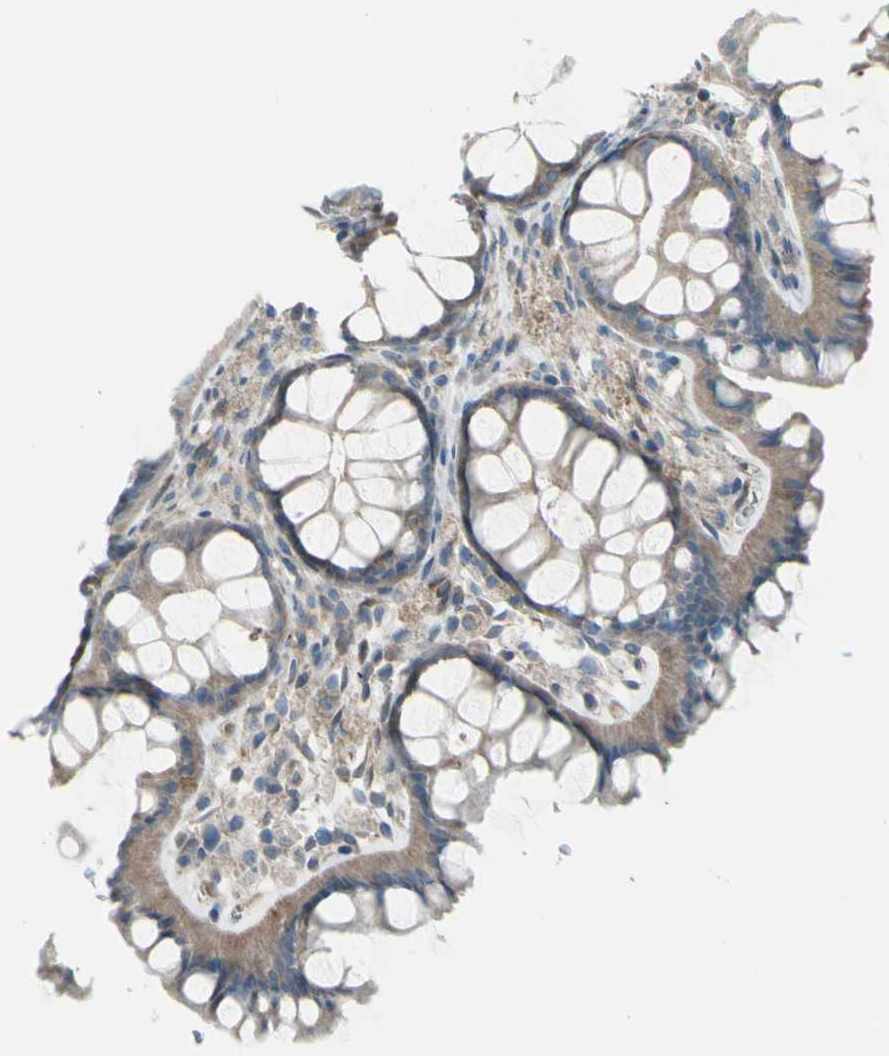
{"staining": {"intensity": "weak", "quantity": ">75%", "location": "cytoplasmic/membranous"}, "tissue": "colon", "cell_type": "Endothelial cells", "image_type": "normal", "snomed": [{"axis": "morphology", "description": "Normal tissue, NOS"}, {"axis": "topography", "description": "Colon"}], "caption": "A low amount of weak cytoplasmic/membranous staining is identified in about >75% of endothelial cells in normal colon.", "gene": "YWHAQ", "patient": {"sex": "female", "age": 55}}